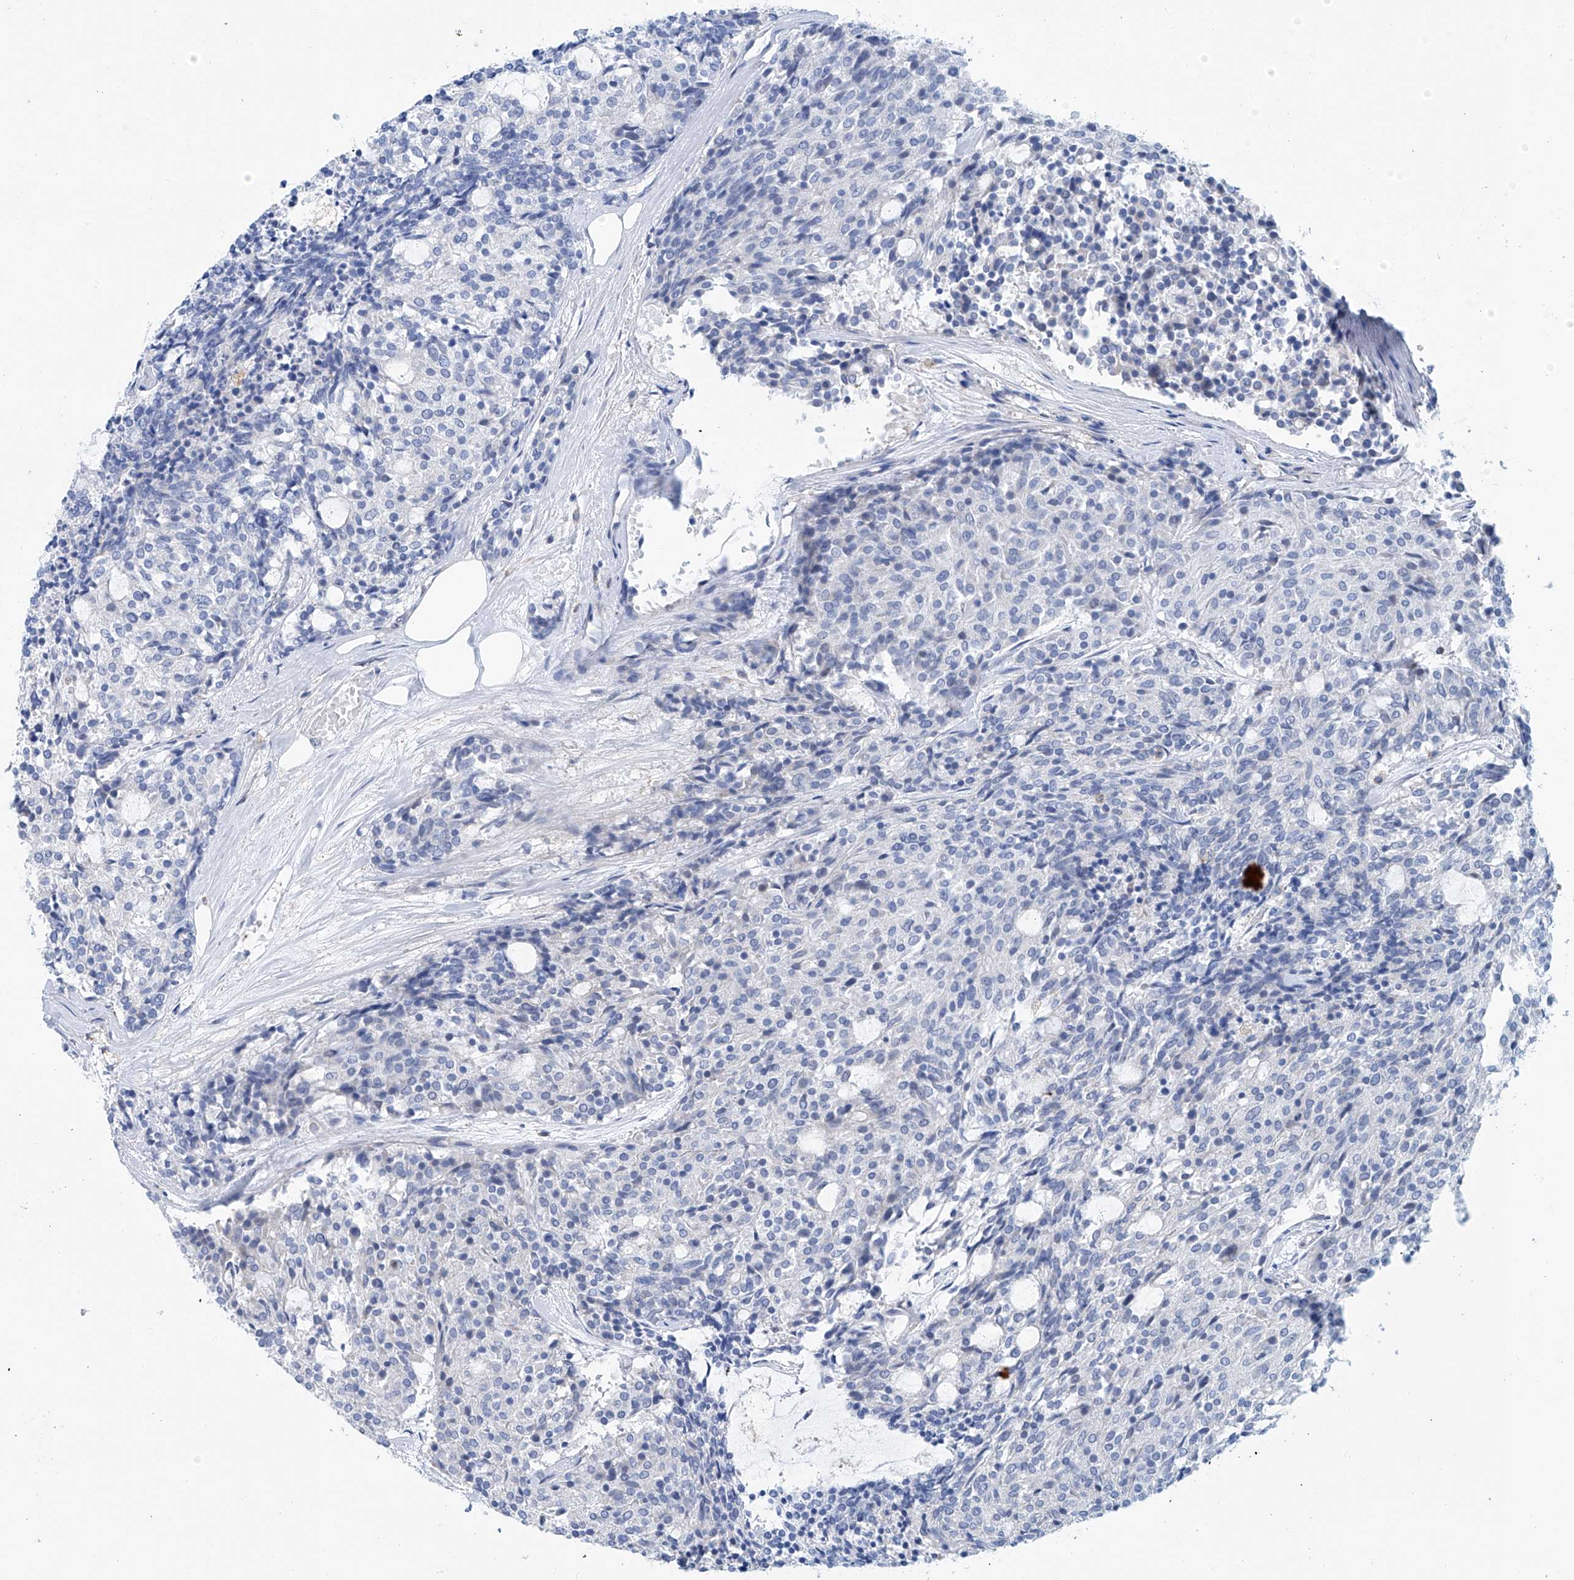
{"staining": {"intensity": "negative", "quantity": "none", "location": "none"}, "tissue": "carcinoid", "cell_type": "Tumor cells", "image_type": "cancer", "snomed": [{"axis": "morphology", "description": "Carcinoid, malignant, NOS"}, {"axis": "topography", "description": "Pancreas"}], "caption": "DAB (3,3'-diaminobenzidine) immunohistochemical staining of human carcinoid exhibits no significant expression in tumor cells.", "gene": "TNN", "patient": {"sex": "female", "age": 54}}